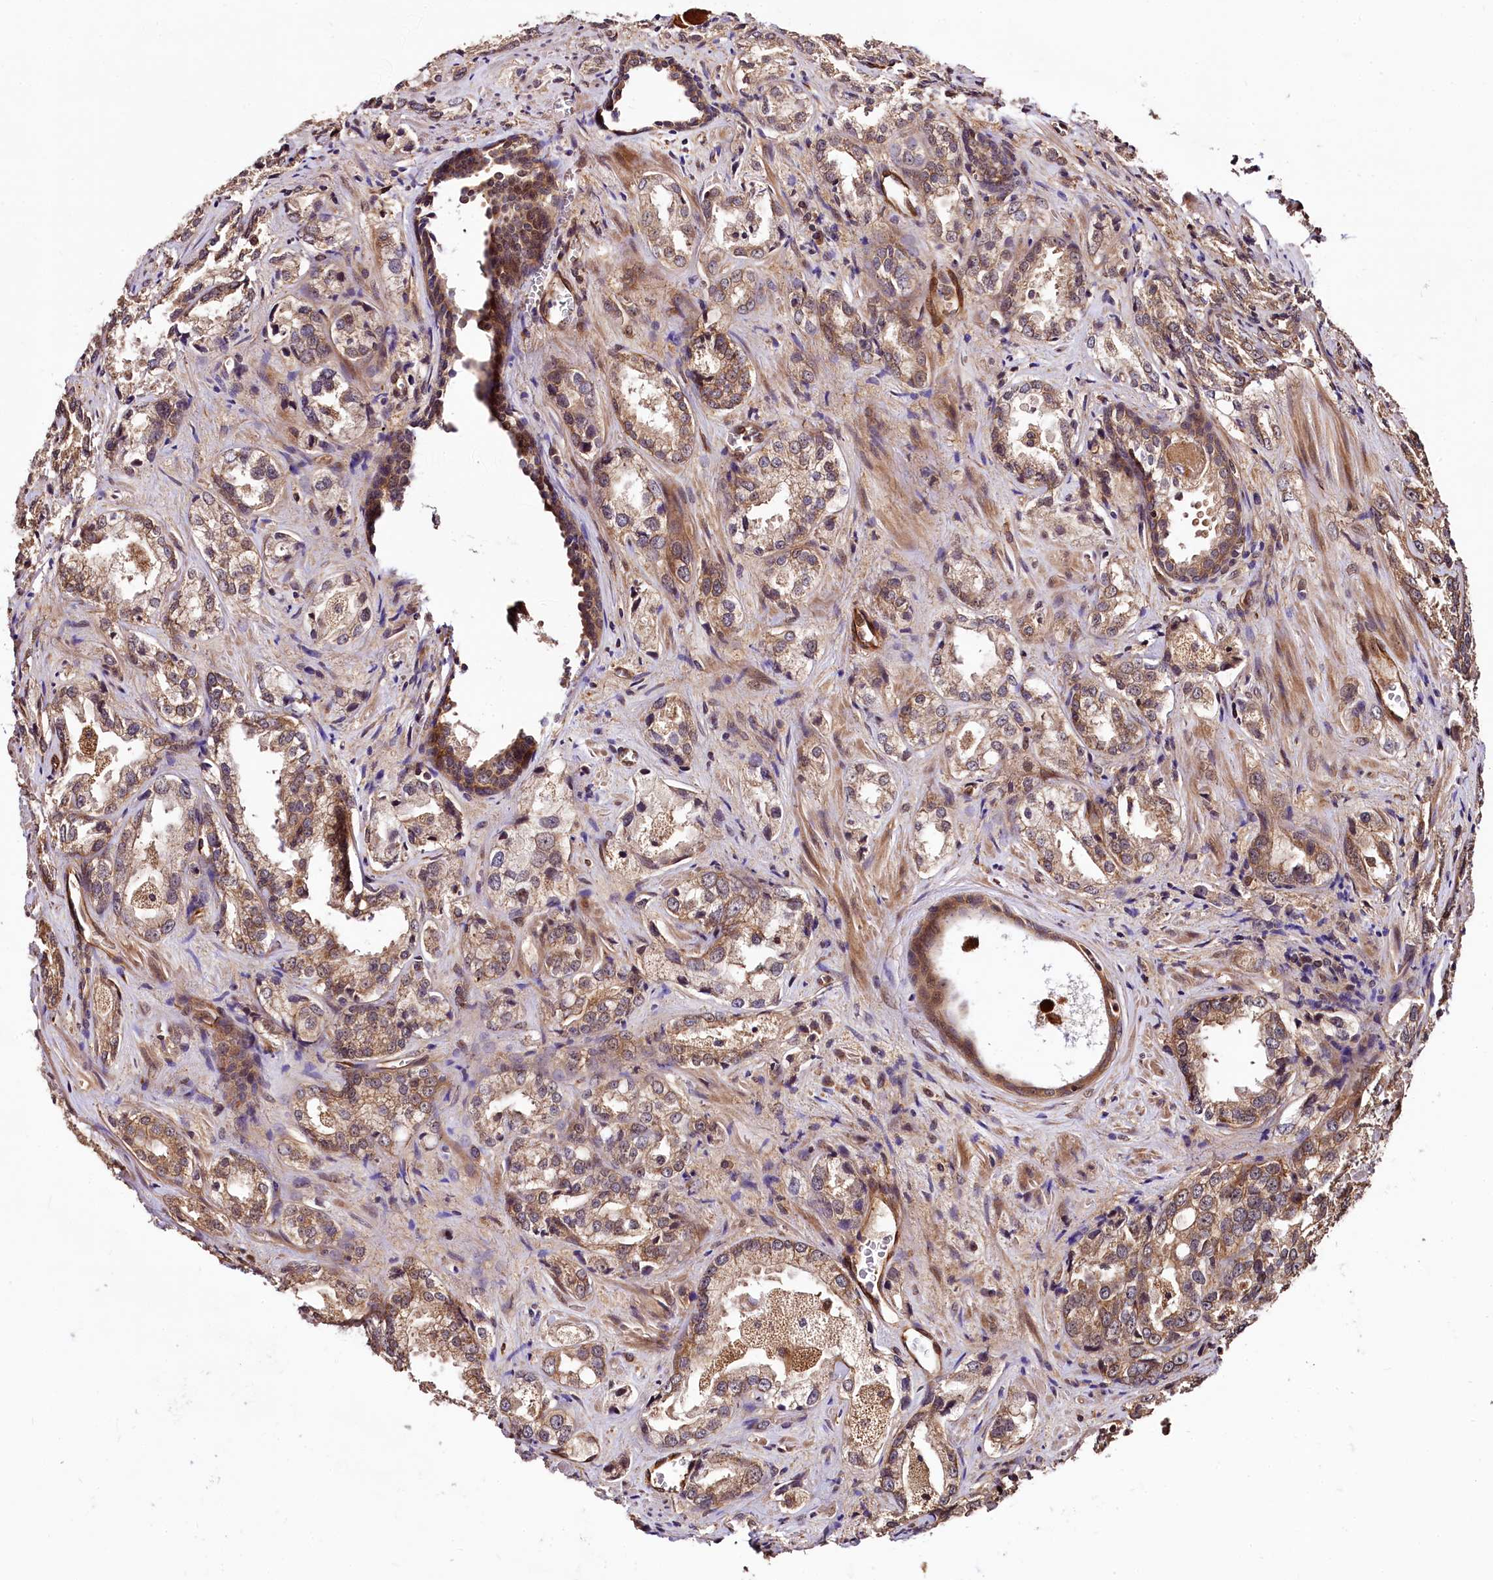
{"staining": {"intensity": "moderate", "quantity": "25%-75%", "location": "cytoplasmic/membranous"}, "tissue": "prostate cancer", "cell_type": "Tumor cells", "image_type": "cancer", "snomed": [{"axis": "morphology", "description": "Adenocarcinoma, Low grade"}, {"axis": "topography", "description": "Prostate"}], "caption": "Immunohistochemical staining of human prostate cancer demonstrates moderate cytoplasmic/membranous protein expression in about 25%-75% of tumor cells.", "gene": "TBCEL", "patient": {"sex": "male", "age": 47}}